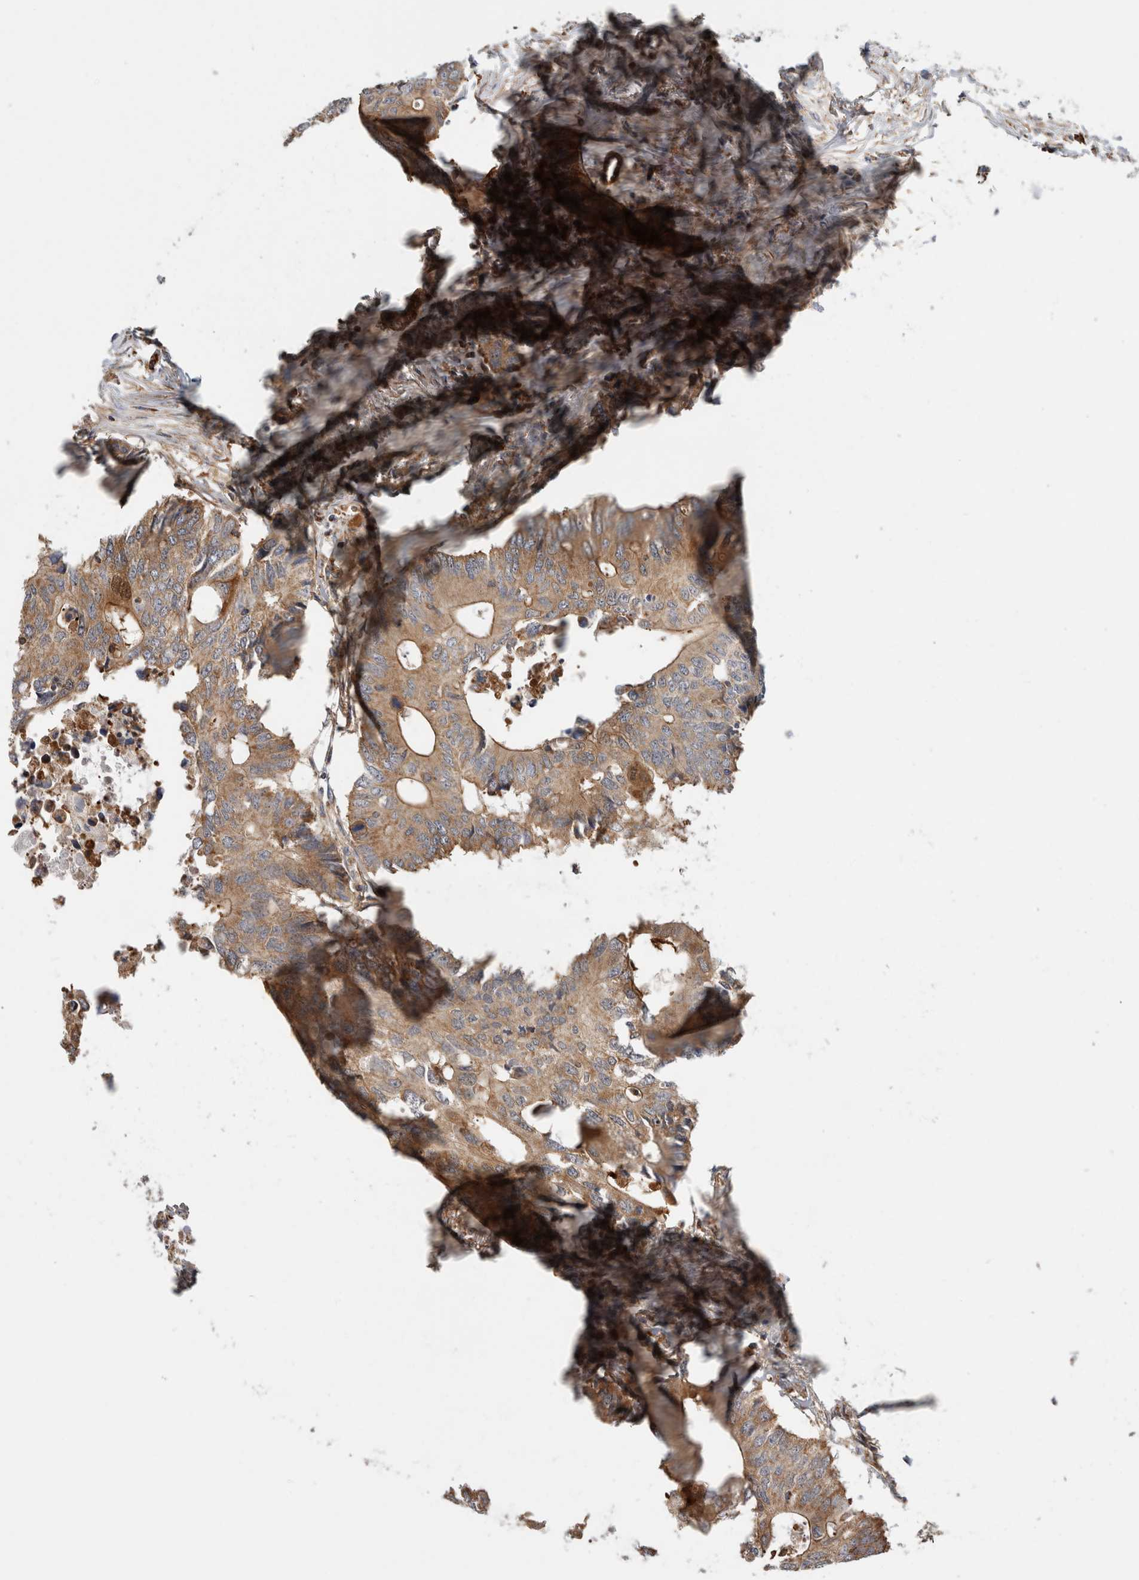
{"staining": {"intensity": "moderate", "quantity": ">75%", "location": "cytoplasmic/membranous"}, "tissue": "colorectal cancer", "cell_type": "Tumor cells", "image_type": "cancer", "snomed": [{"axis": "morphology", "description": "Adenocarcinoma, NOS"}, {"axis": "topography", "description": "Colon"}], "caption": "Colorectal adenocarcinoma stained with immunohistochemistry (IHC) exhibits moderate cytoplasmic/membranous staining in about >75% of tumor cells.", "gene": "SFXN2", "patient": {"sex": "male", "age": 71}}